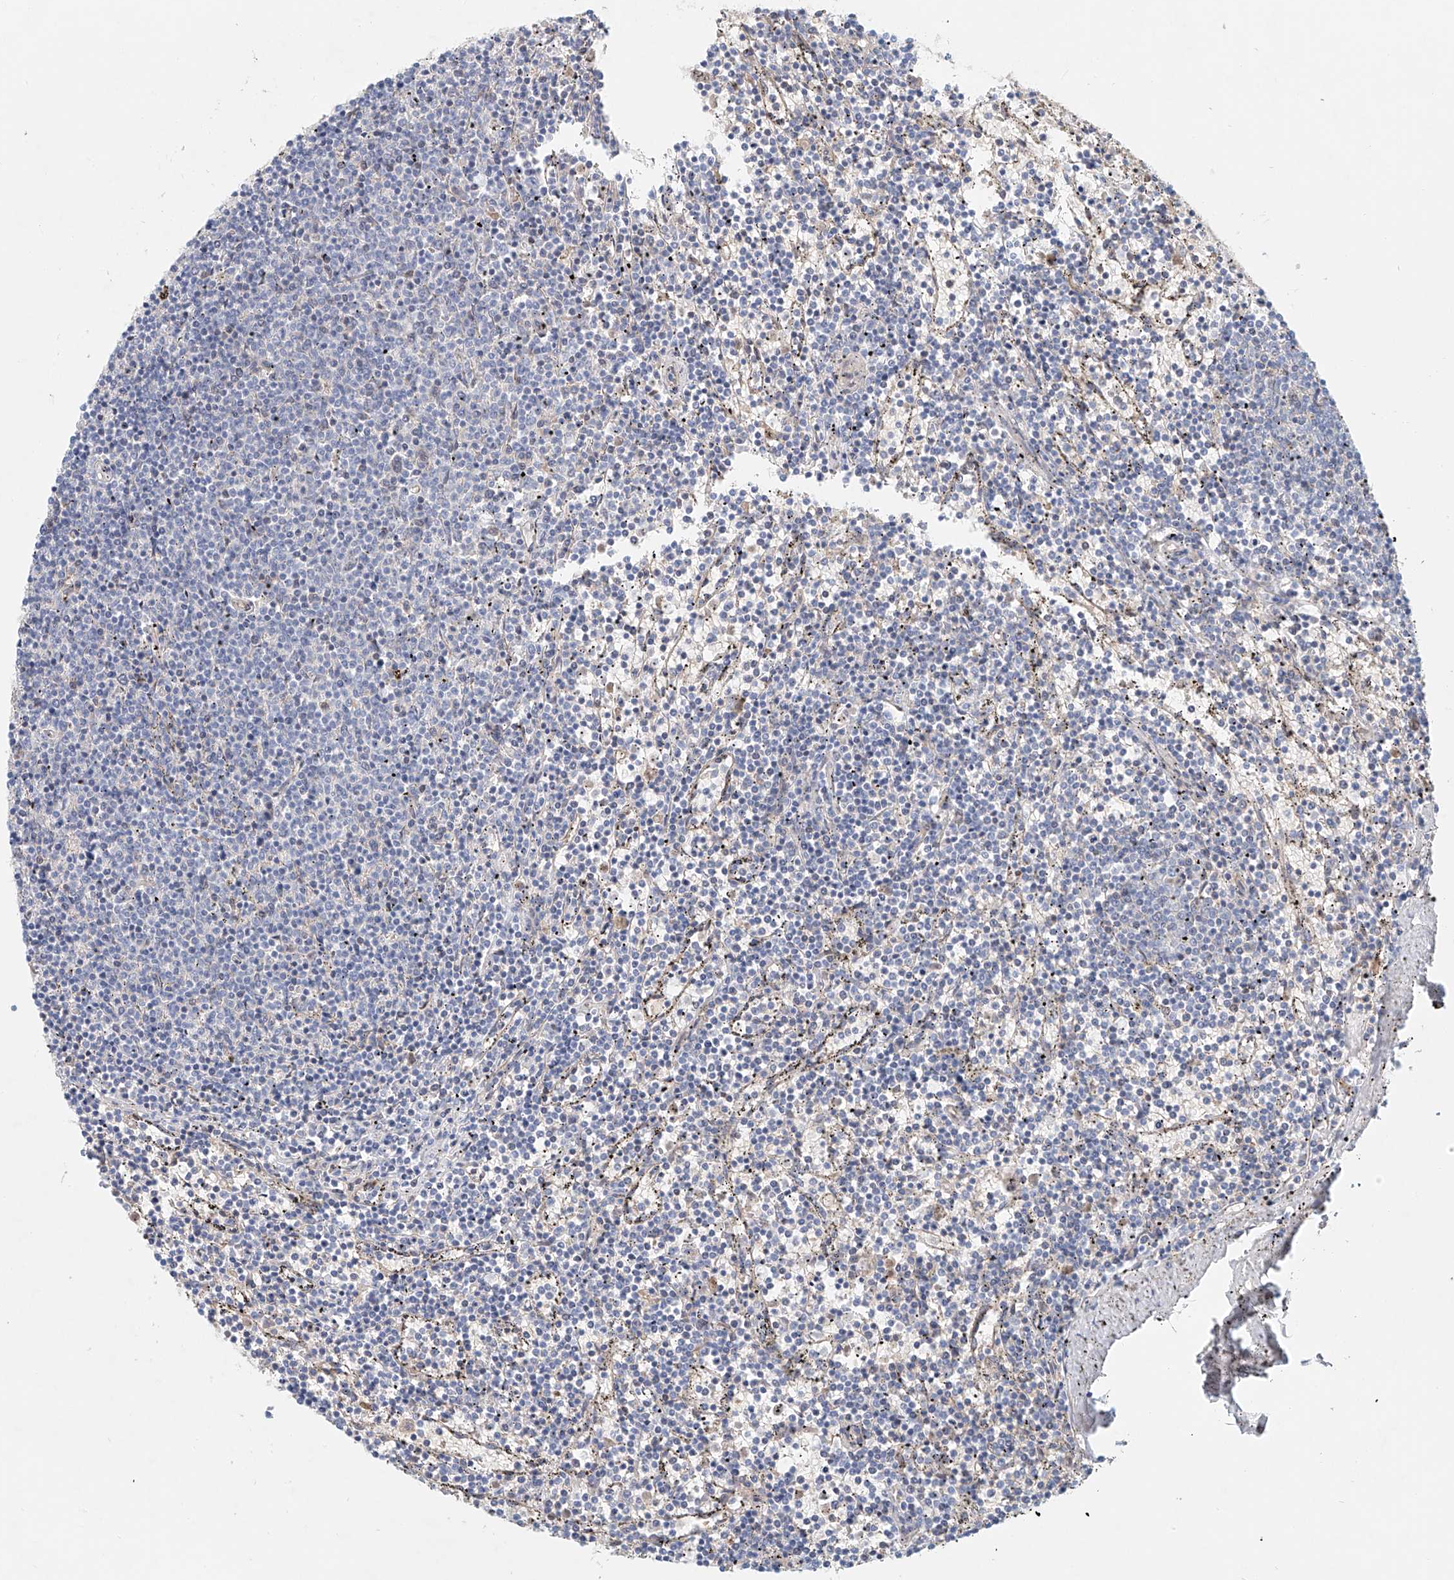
{"staining": {"intensity": "negative", "quantity": "none", "location": "none"}, "tissue": "lymphoma", "cell_type": "Tumor cells", "image_type": "cancer", "snomed": [{"axis": "morphology", "description": "Malignant lymphoma, non-Hodgkin's type, Low grade"}, {"axis": "topography", "description": "Spleen"}], "caption": "This is an IHC photomicrograph of human malignant lymphoma, non-Hodgkin's type (low-grade). There is no staining in tumor cells.", "gene": "FRYL", "patient": {"sex": "female", "age": 50}}